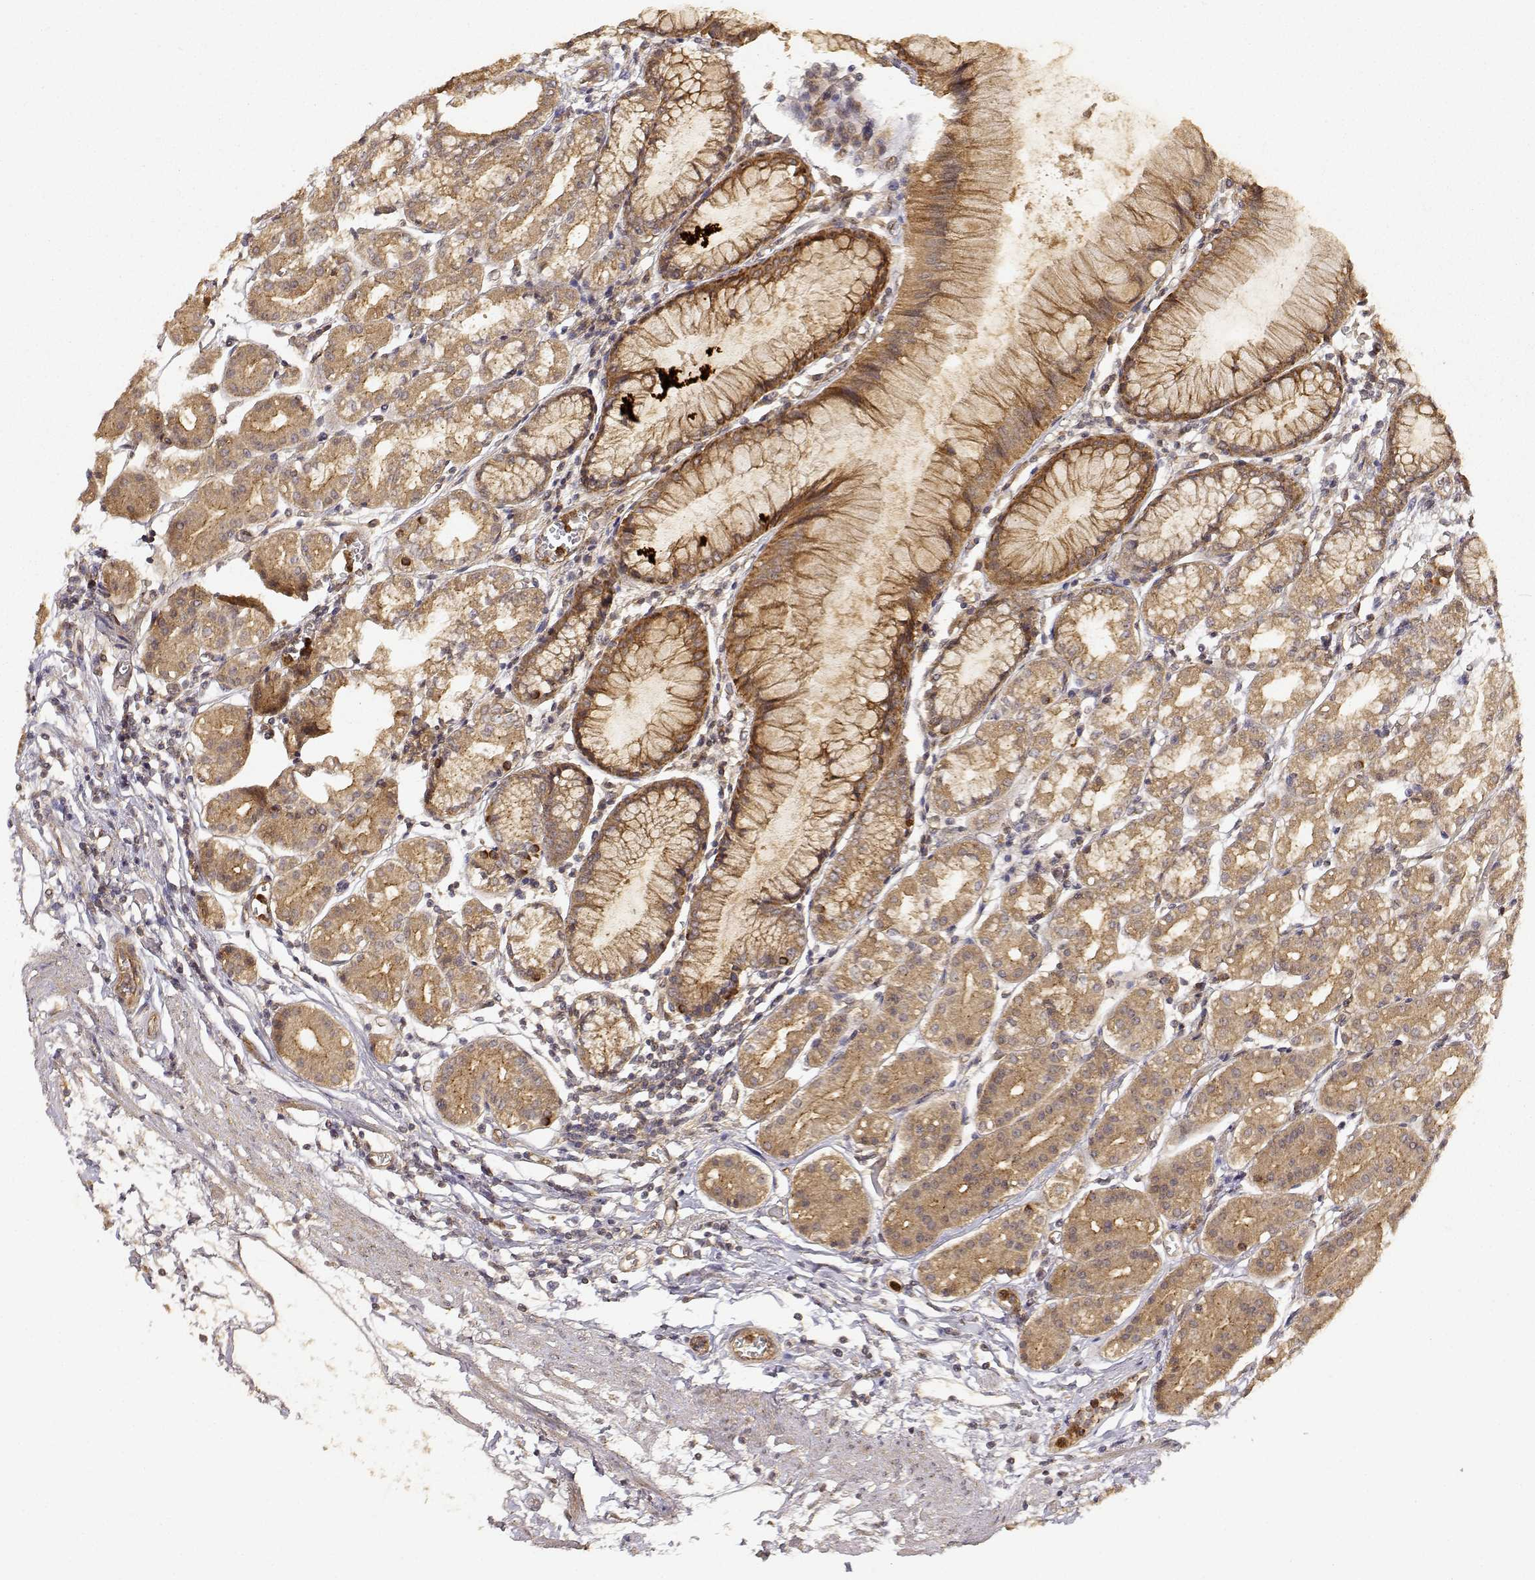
{"staining": {"intensity": "moderate", "quantity": ">75%", "location": "cytoplasmic/membranous"}, "tissue": "stomach", "cell_type": "Glandular cells", "image_type": "normal", "snomed": [{"axis": "morphology", "description": "Normal tissue, NOS"}, {"axis": "topography", "description": "Skeletal muscle"}, {"axis": "topography", "description": "Stomach"}], "caption": "A brown stain labels moderate cytoplasmic/membranous expression of a protein in glandular cells of normal stomach.", "gene": "CDK5RAP2", "patient": {"sex": "female", "age": 57}}